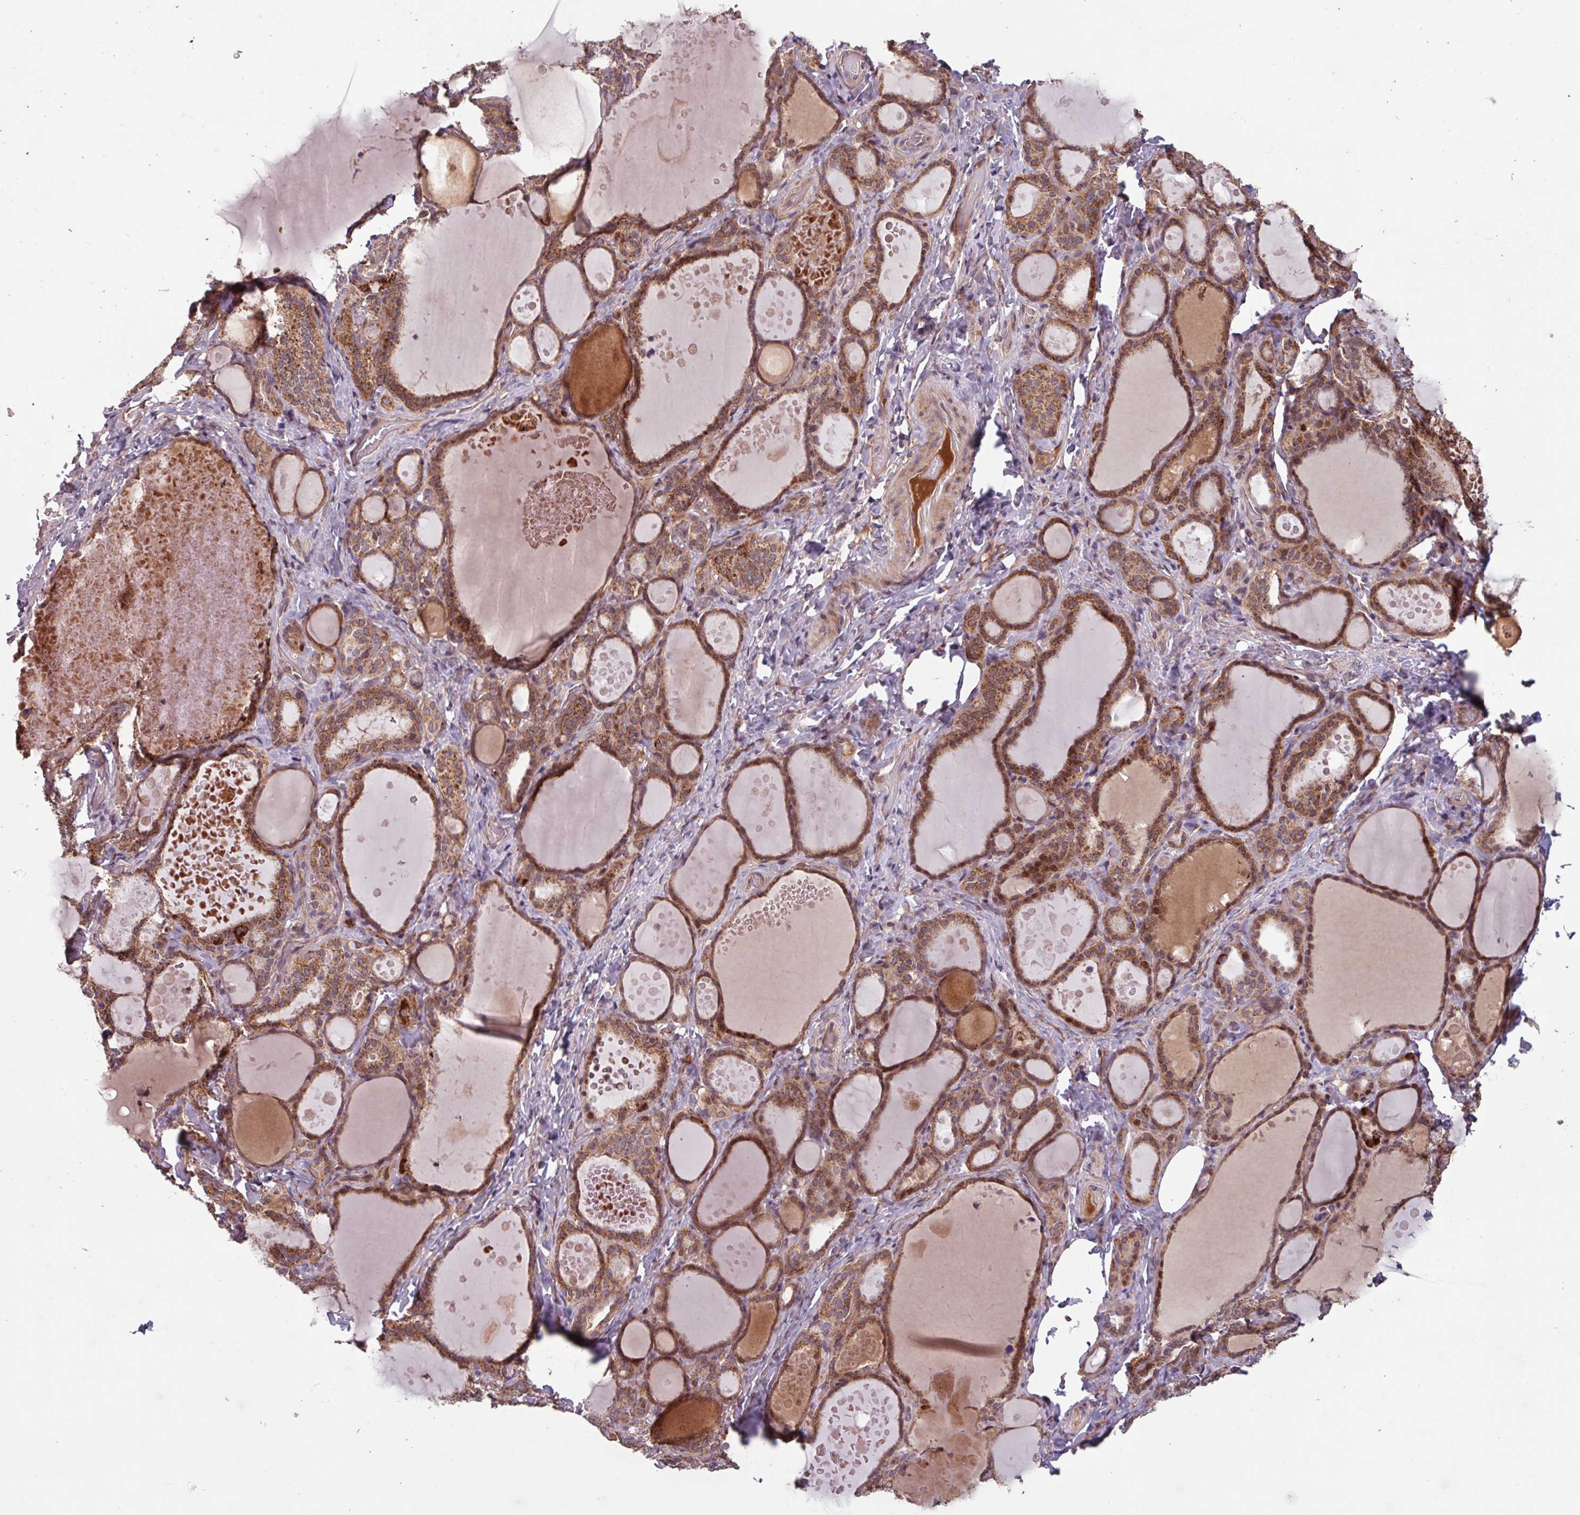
{"staining": {"intensity": "strong", "quantity": ">75%", "location": "cytoplasmic/membranous,nuclear"}, "tissue": "thyroid gland", "cell_type": "Glandular cells", "image_type": "normal", "snomed": [{"axis": "morphology", "description": "Normal tissue, NOS"}, {"axis": "topography", "description": "Thyroid gland"}], "caption": "A high amount of strong cytoplasmic/membranous,nuclear staining is appreciated in about >75% of glandular cells in benign thyroid gland.", "gene": "TMEM88", "patient": {"sex": "female", "age": 46}}